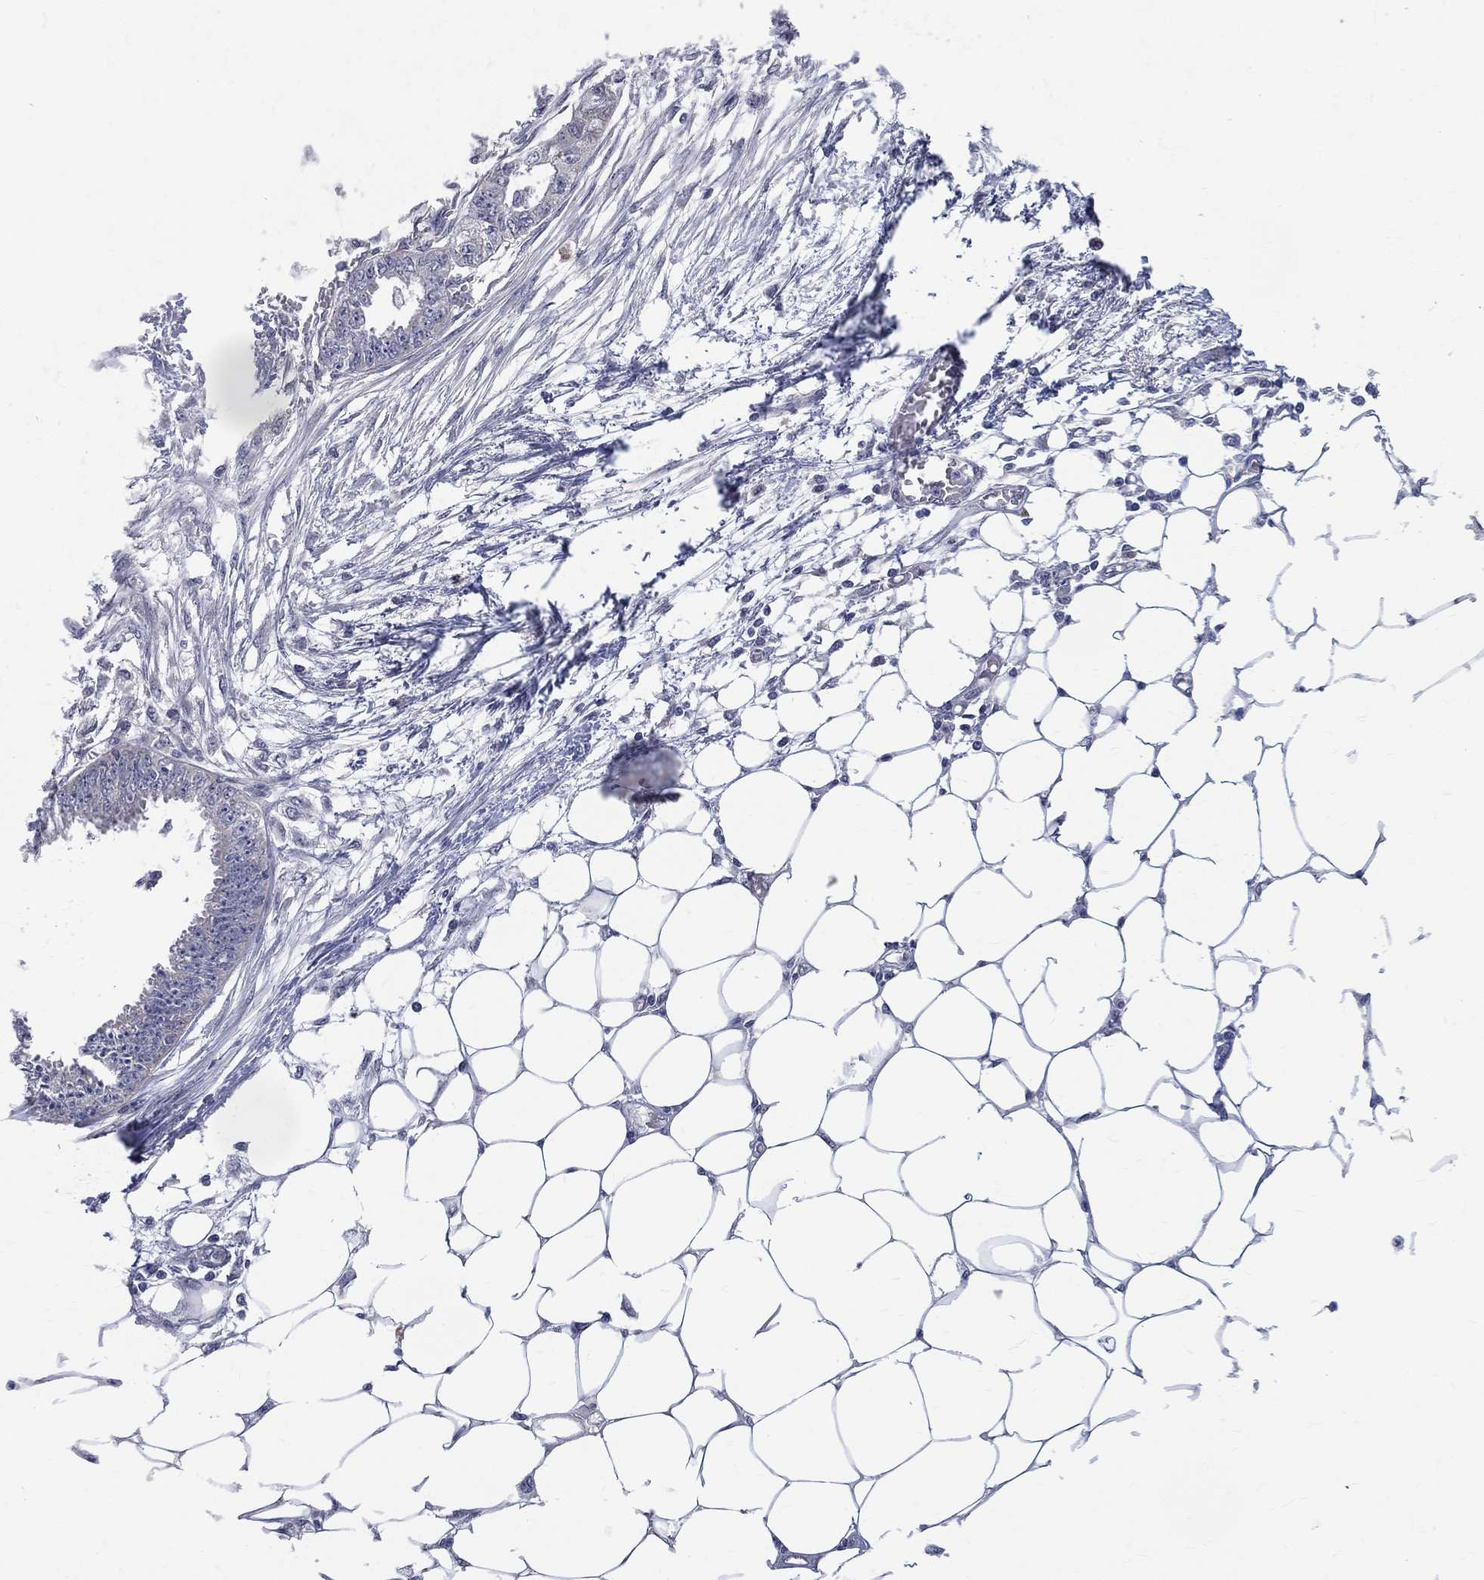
{"staining": {"intensity": "negative", "quantity": "none", "location": "none"}, "tissue": "endometrial cancer", "cell_type": "Tumor cells", "image_type": "cancer", "snomed": [{"axis": "morphology", "description": "Adenocarcinoma, NOS"}, {"axis": "morphology", "description": "Adenocarcinoma, metastatic, NOS"}, {"axis": "topography", "description": "Adipose tissue"}, {"axis": "topography", "description": "Endometrium"}], "caption": "The image exhibits no staining of tumor cells in endometrial cancer (adenocarcinoma).", "gene": "DLG4", "patient": {"sex": "female", "age": 67}}